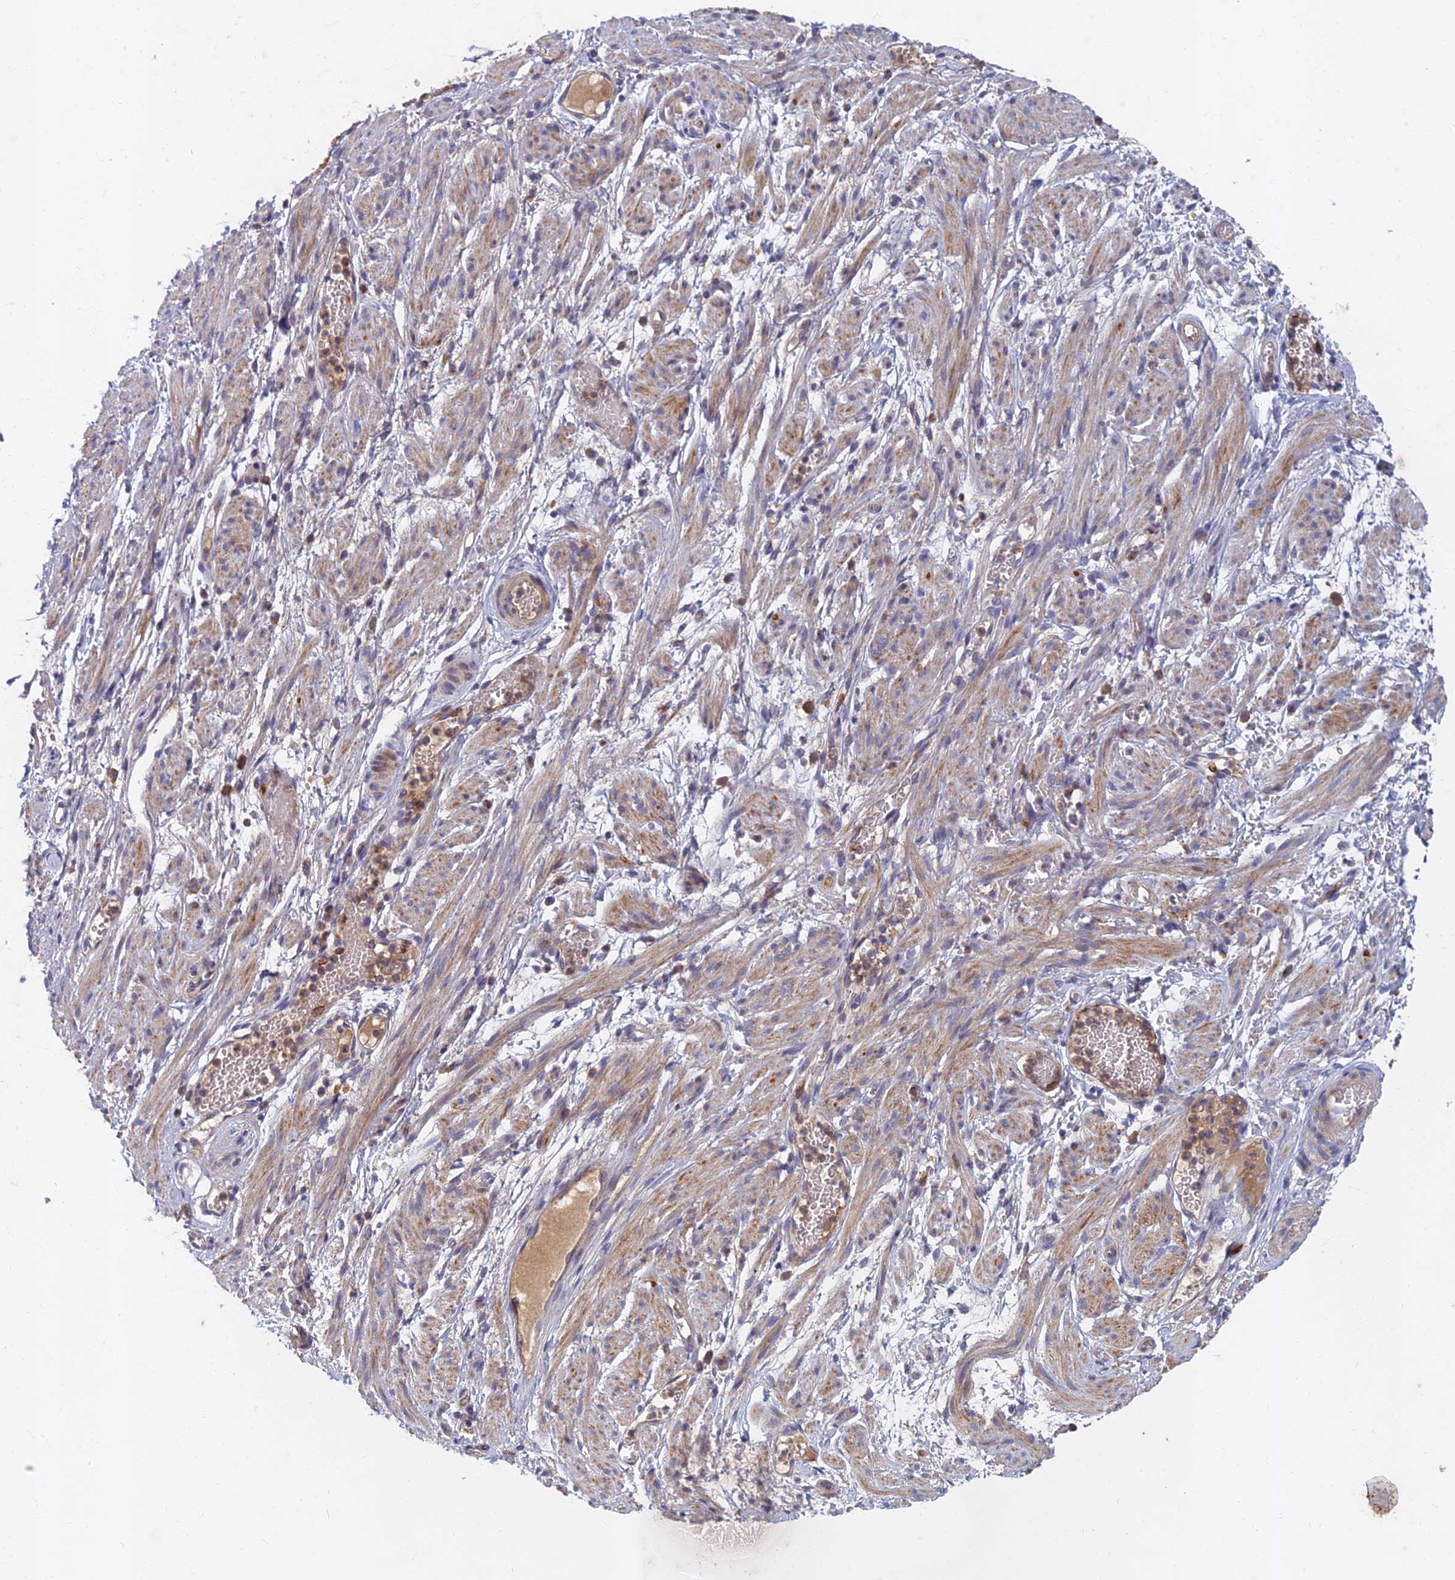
{"staining": {"intensity": "negative", "quantity": "none", "location": "none"}, "tissue": "adipose tissue", "cell_type": "Adipocytes", "image_type": "normal", "snomed": [{"axis": "morphology", "description": "Normal tissue, NOS"}, {"axis": "topography", "description": "Smooth muscle"}, {"axis": "topography", "description": "Peripheral nerve tissue"}], "caption": "A high-resolution image shows immunohistochemistry (IHC) staining of unremarkable adipose tissue, which demonstrates no significant positivity in adipocytes.", "gene": "SOGA1", "patient": {"sex": "female", "age": 39}}